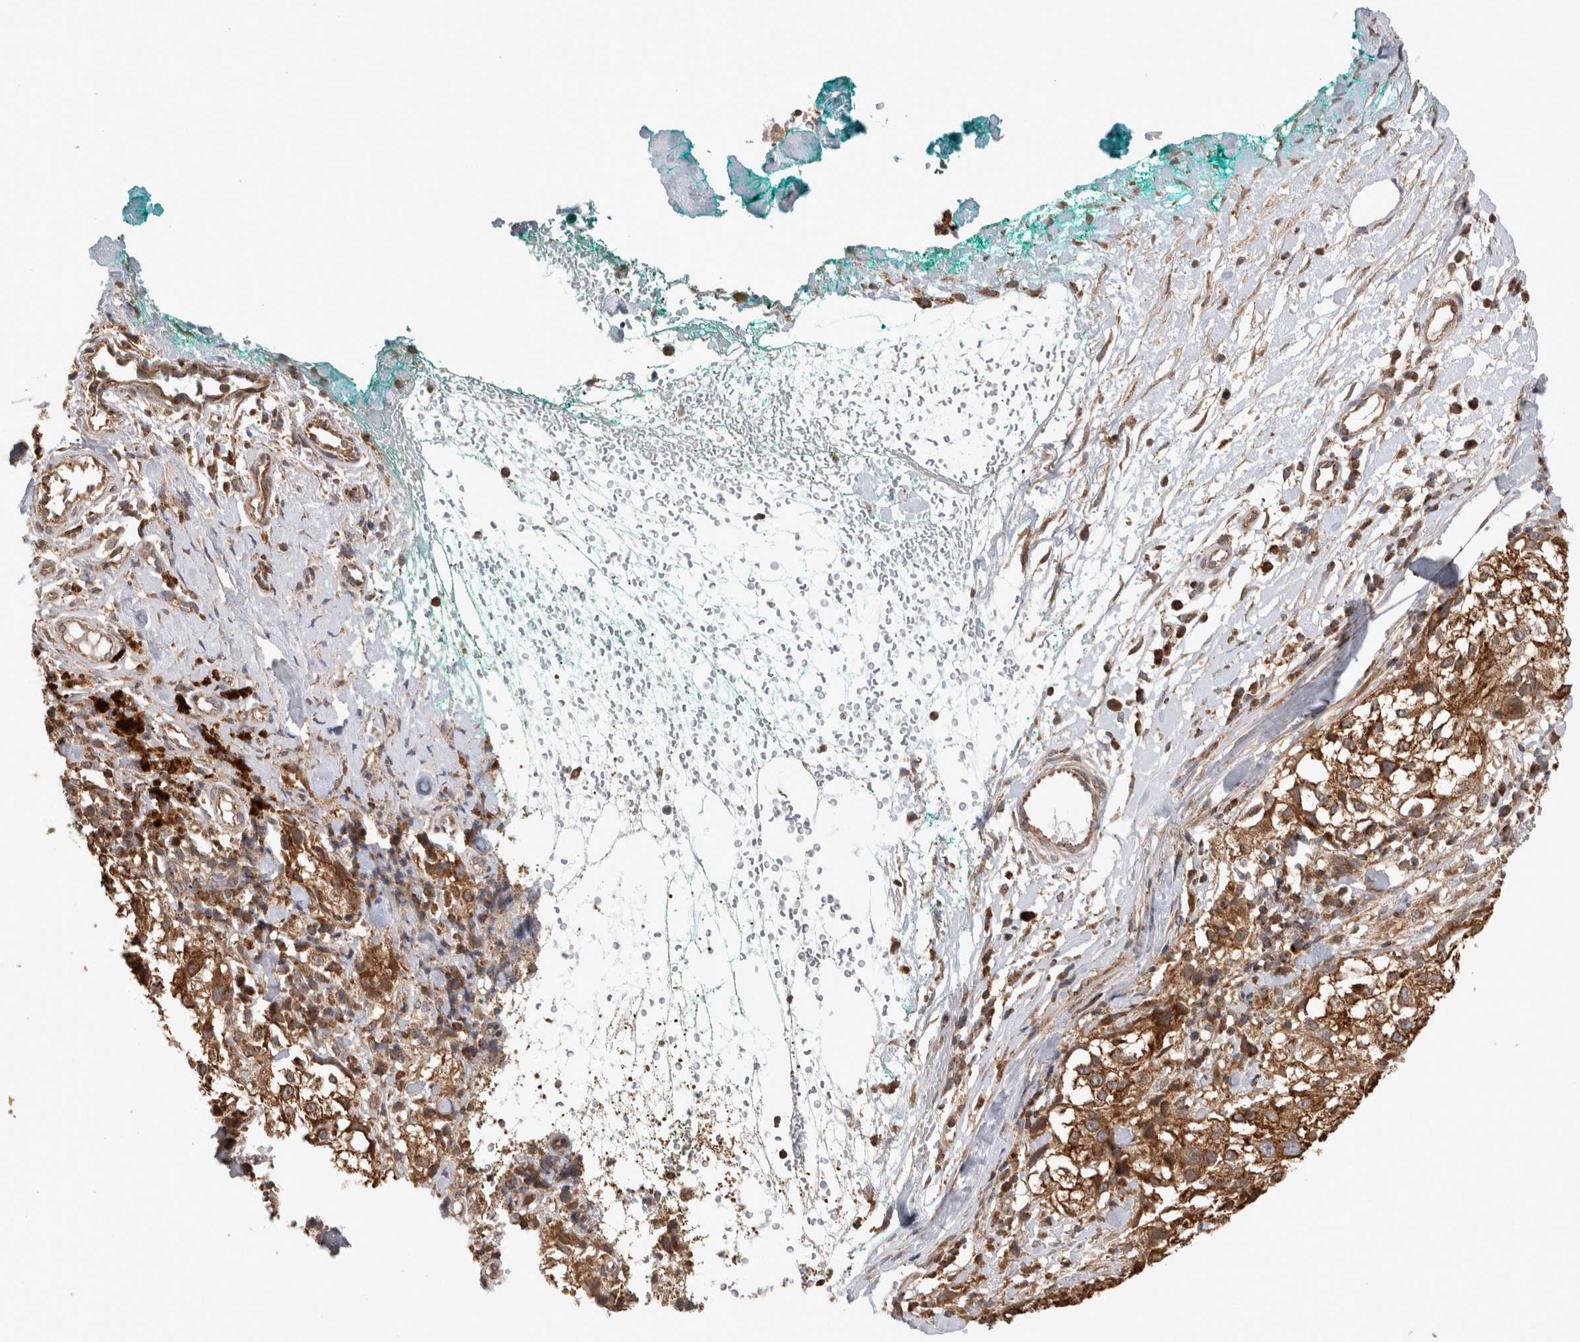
{"staining": {"intensity": "strong", "quantity": "25%-75%", "location": "cytoplasmic/membranous"}, "tissue": "melanoma", "cell_type": "Tumor cells", "image_type": "cancer", "snomed": [{"axis": "morphology", "description": "Necrosis, NOS"}, {"axis": "morphology", "description": "Malignant melanoma, NOS"}, {"axis": "topography", "description": "Skin"}], "caption": "The photomicrograph reveals staining of malignant melanoma, revealing strong cytoplasmic/membranous protein staining (brown color) within tumor cells. (DAB = brown stain, brightfield microscopy at high magnification).", "gene": "IMMP2L", "patient": {"sex": "female", "age": 87}}